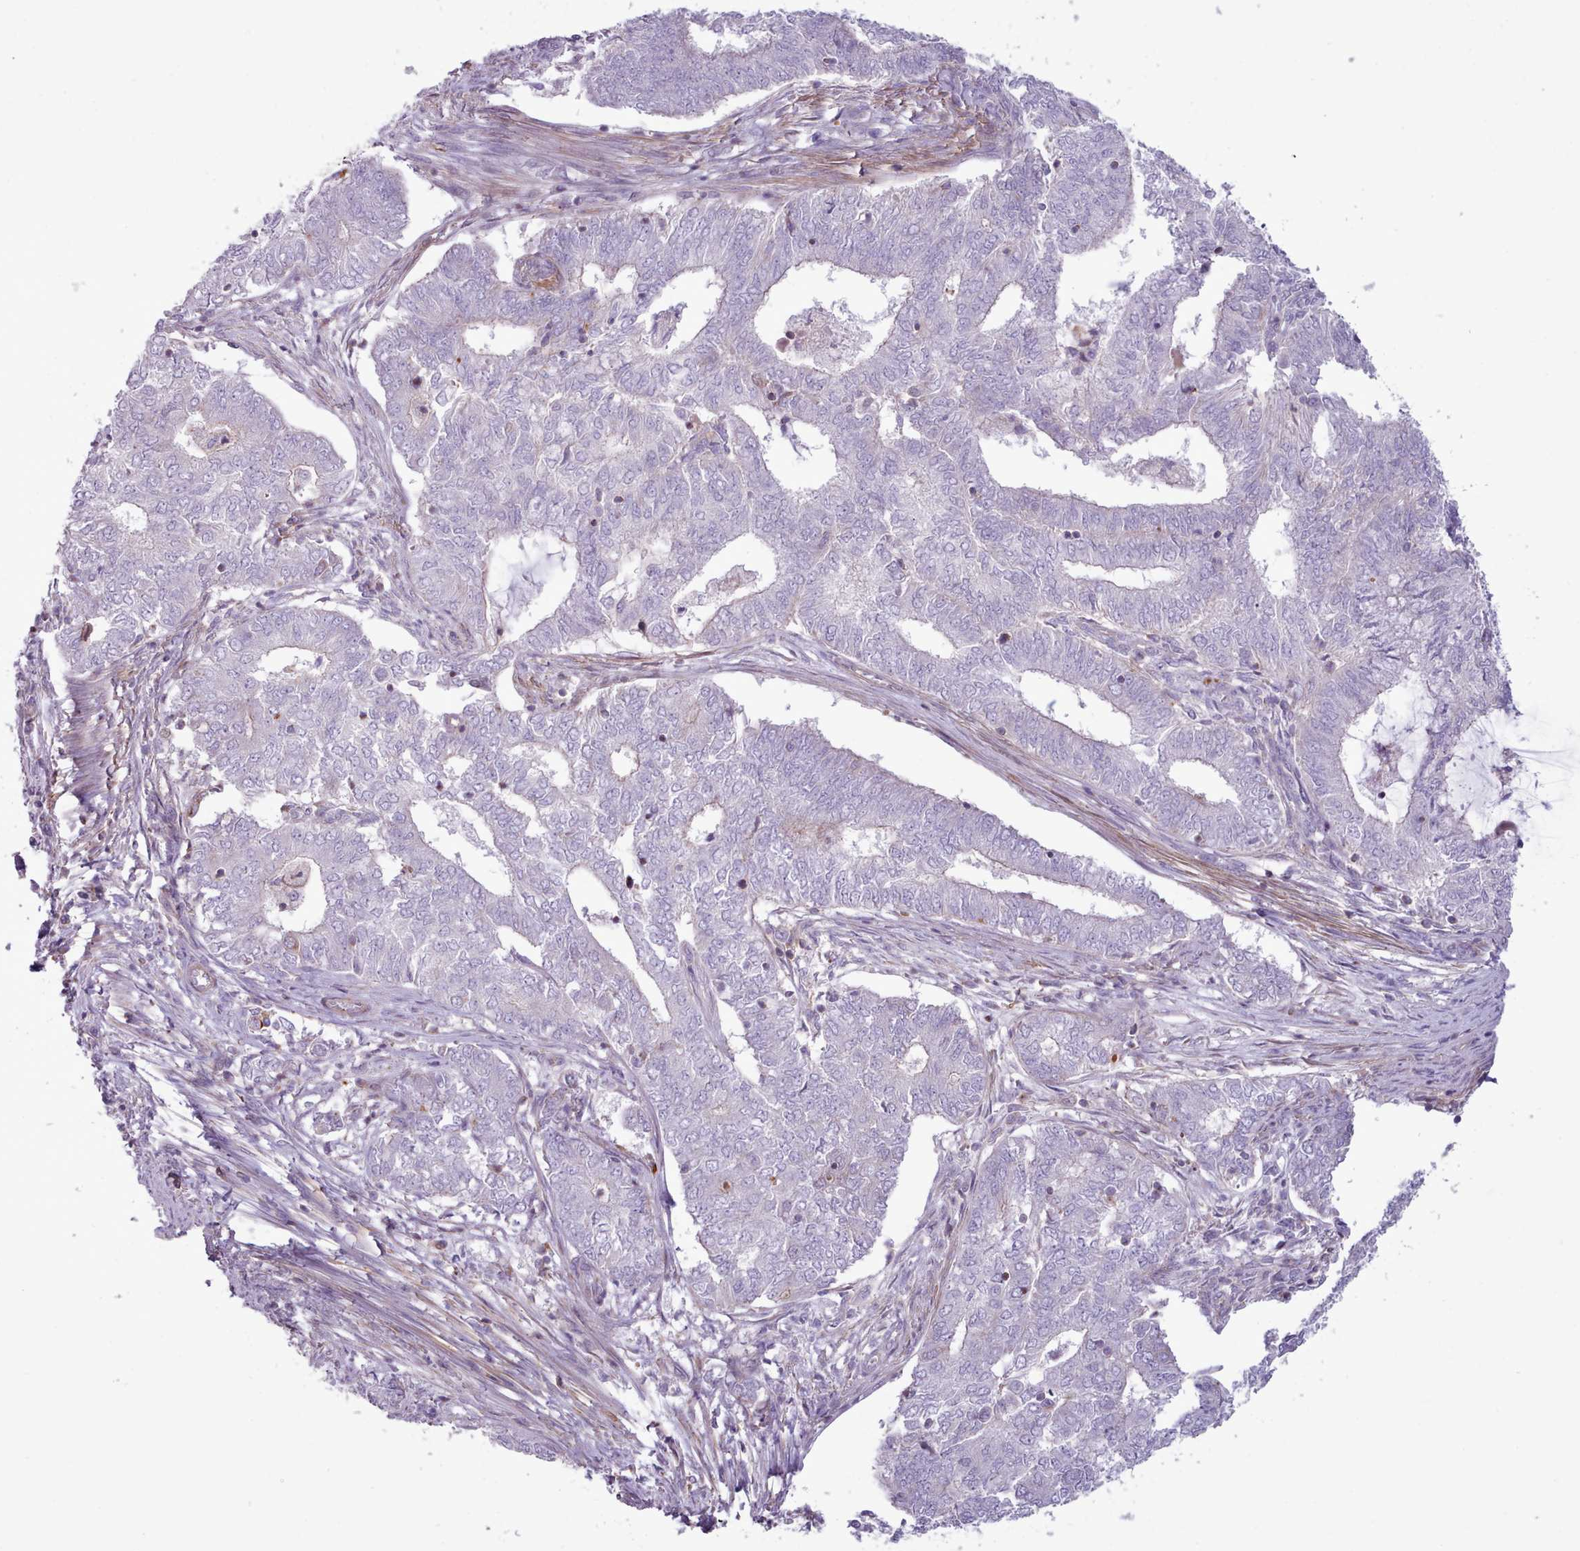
{"staining": {"intensity": "negative", "quantity": "none", "location": "none"}, "tissue": "endometrial cancer", "cell_type": "Tumor cells", "image_type": "cancer", "snomed": [{"axis": "morphology", "description": "Adenocarcinoma, NOS"}, {"axis": "topography", "description": "Endometrium"}], "caption": "IHC image of adenocarcinoma (endometrial) stained for a protein (brown), which demonstrates no staining in tumor cells.", "gene": "TENT4B", "patient": {"sex": "female", "age": 62}}